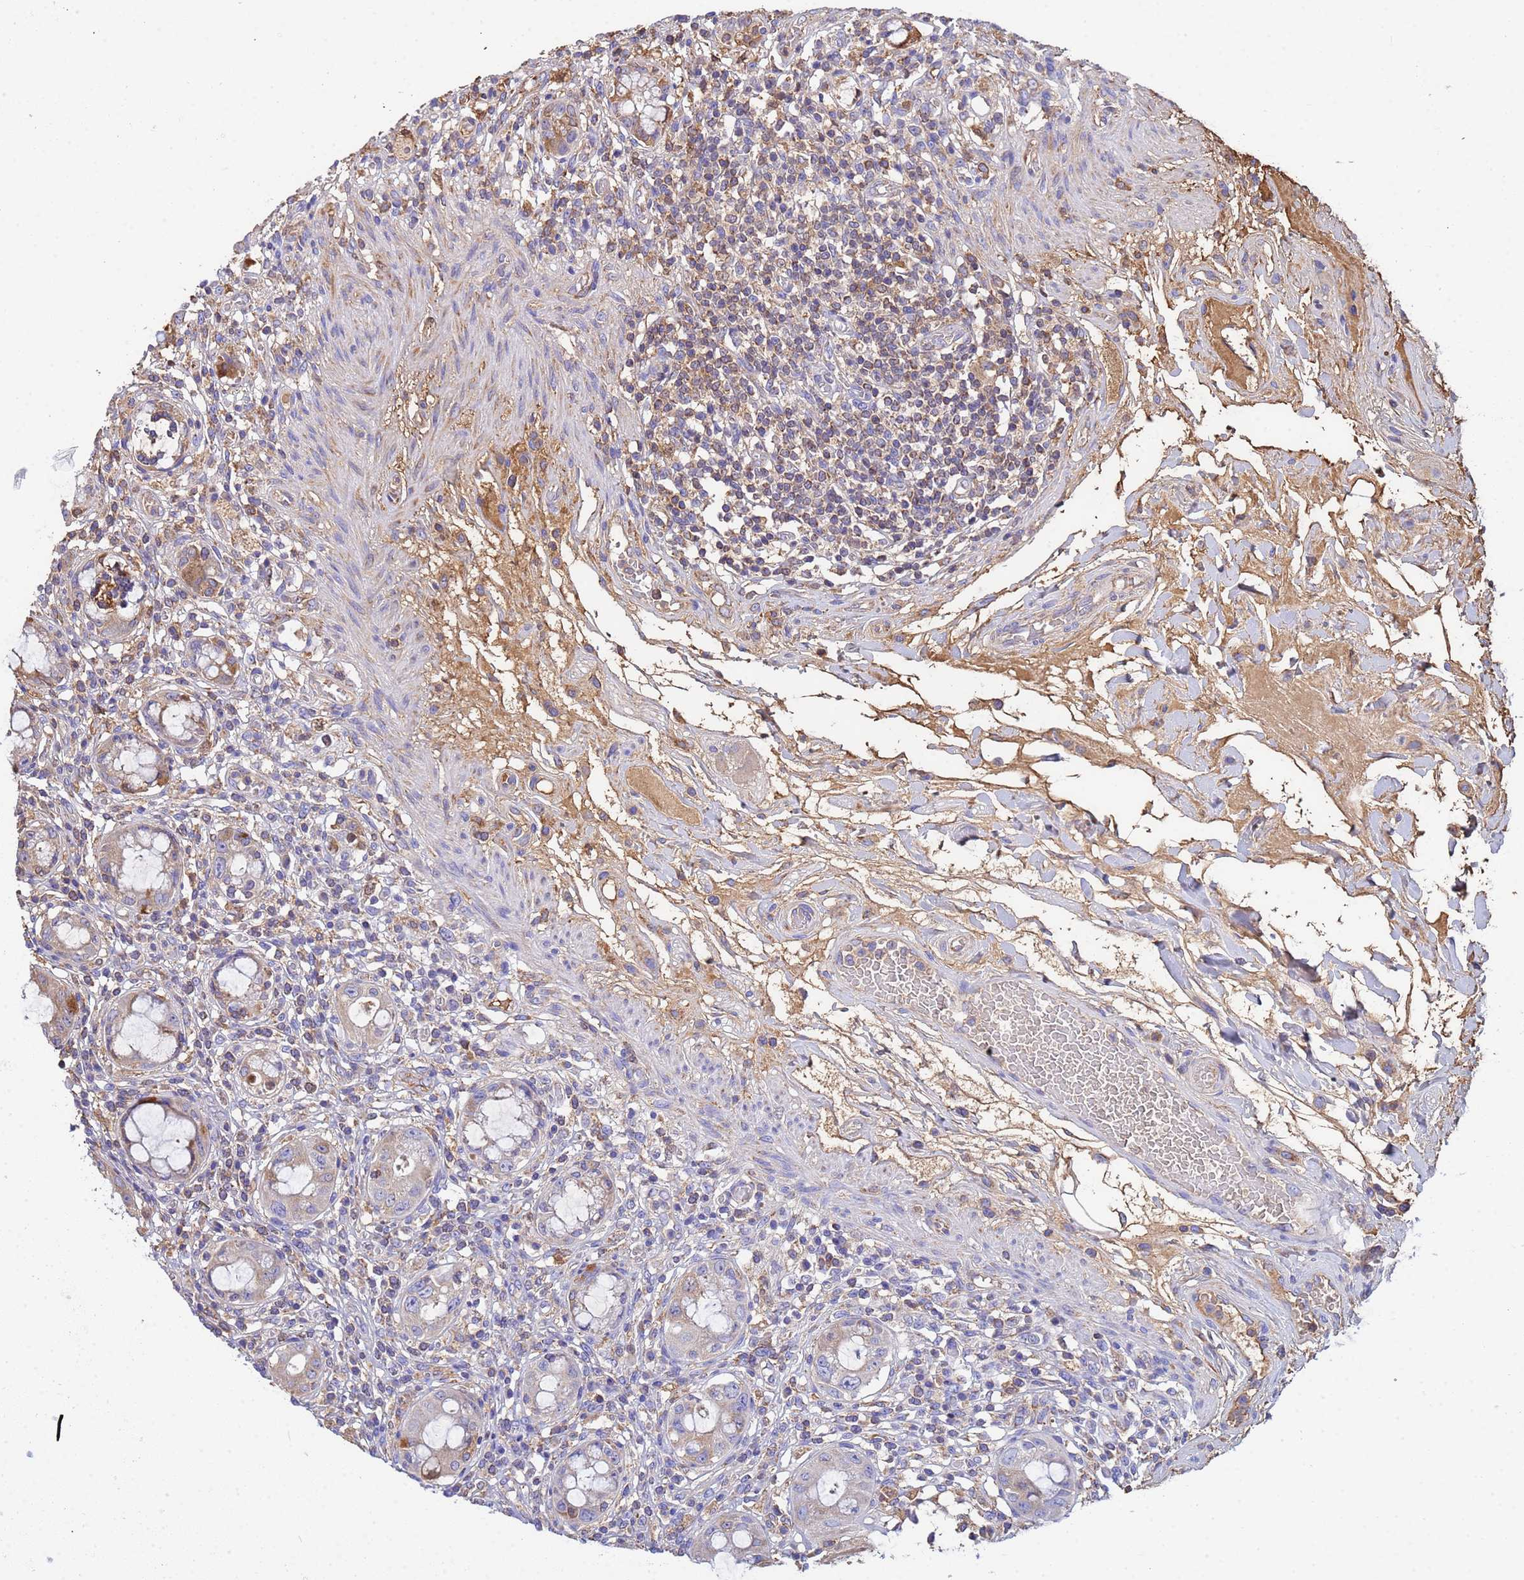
{"staining": {"intensity": "weak", "quantity": "25%-75%", "location": "cytoplasmic/membranous"}, "tissue": "rectum", "cell_type": "Glandular cells", "image_type": "normal", "snomed": [{"axis": "morphology", "description": "Normal tissue, NOS"}, {"axis": "topography", "description": "Rectum"}], "caption": "A low amount of weak cytoplasmic/membranous expression is seen in about 25%-75% of glandular cells in benign rectum.", "gene": "GLUD1", "patient": {"sex": "female", "age": 57}}